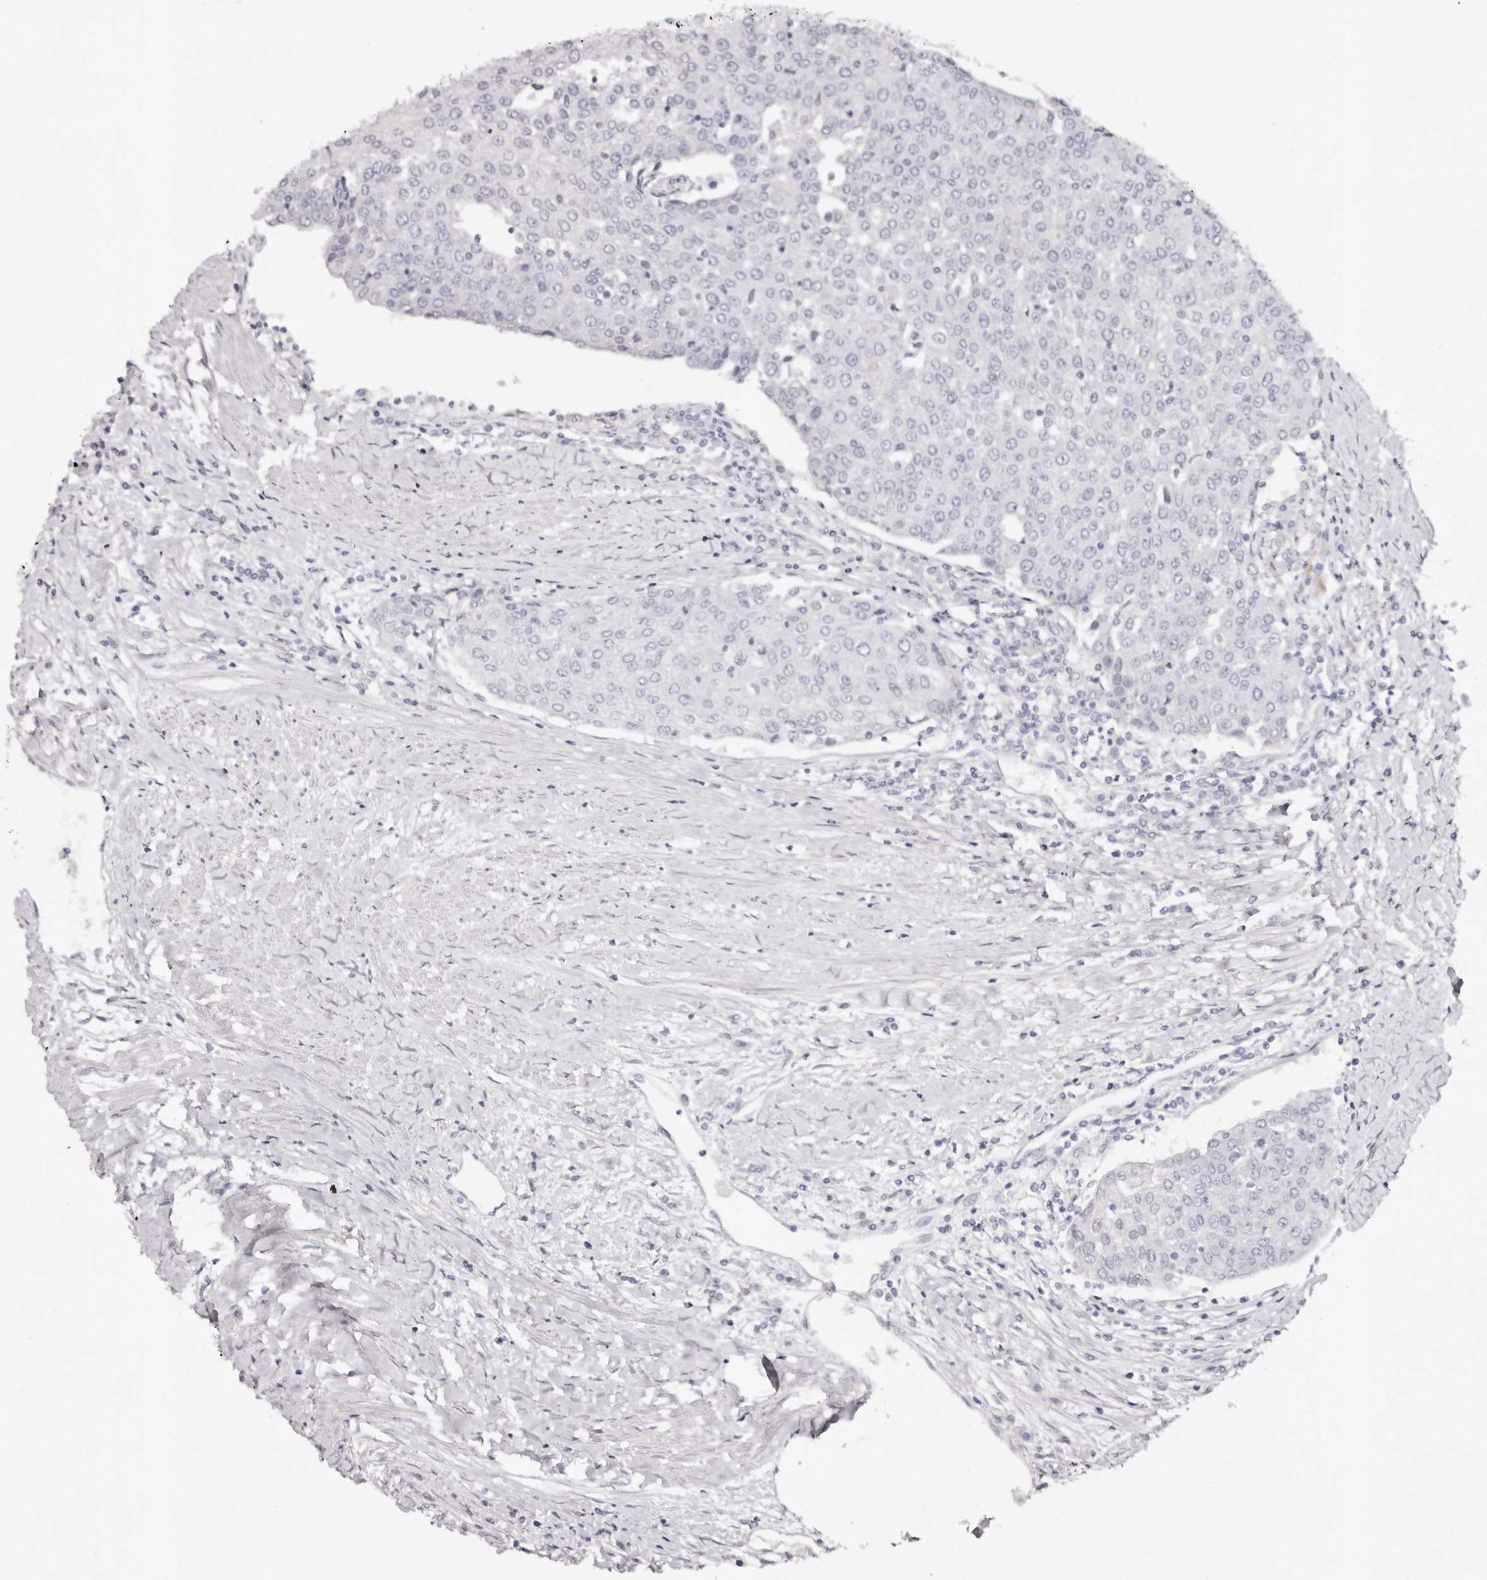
{"staining": {"intensity": "negative", "quantity": "none", "location": "none"}, "tissue": "urothelial cancer", "cell_type": "Tumor cells", "image_type": "cancer", "snomed": [{"axis": "morphology", "description": "Urothelial carcinoma, High grade"}, {"axis": "topography", "description": "Urinary bladder"}], "caption": "Immunohistochemistry (IHC) micrograph of neoplastic tissue: human high-grade urothelial carcinoma stained with DAB displays no significant protein staining in tumor cells.", "gene": "AKNAD1", "patient": {"sex": "female", "age": 85}}